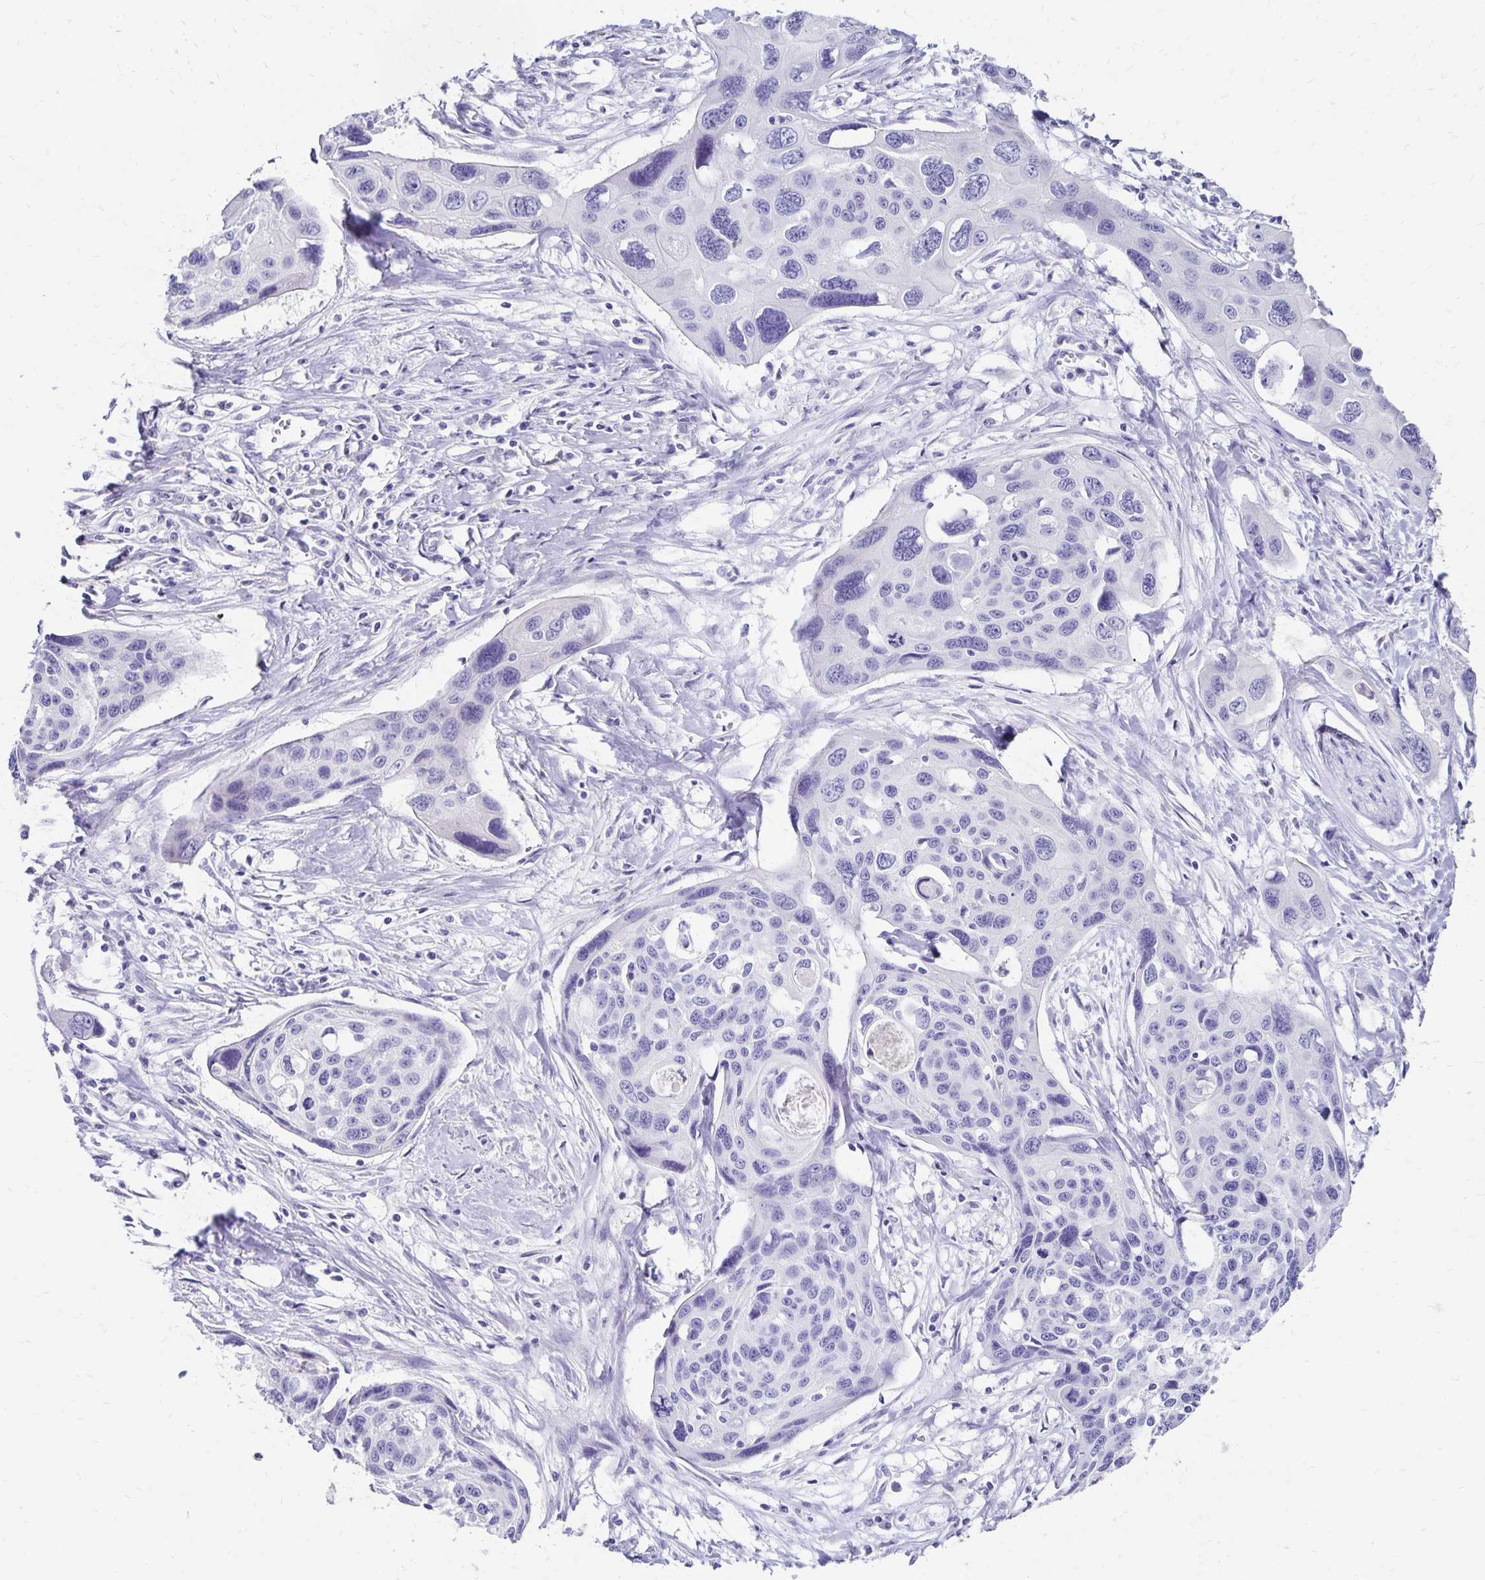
{"staining": {"intensity": "negative", "quantity": "none", "location": "none"}, "tissue": "cervical cancer", "cell_type": "Tumor cells", "image_type": "cancer", "snomed": [{"axis": "morphology", "description": "Squamous cell carcinoma, NOS"}, {"axis": "topography", "description": "Cervix"}], "caption": "Immunohistochemistry (IHC) micrograph of human cervical cancer (squamous cell carcinoma) stained for a protein (brown), which exhibits no staining in tumor cells.", "gene": "DYNLT4", "patient": {"sex": "female", "age": 31}}